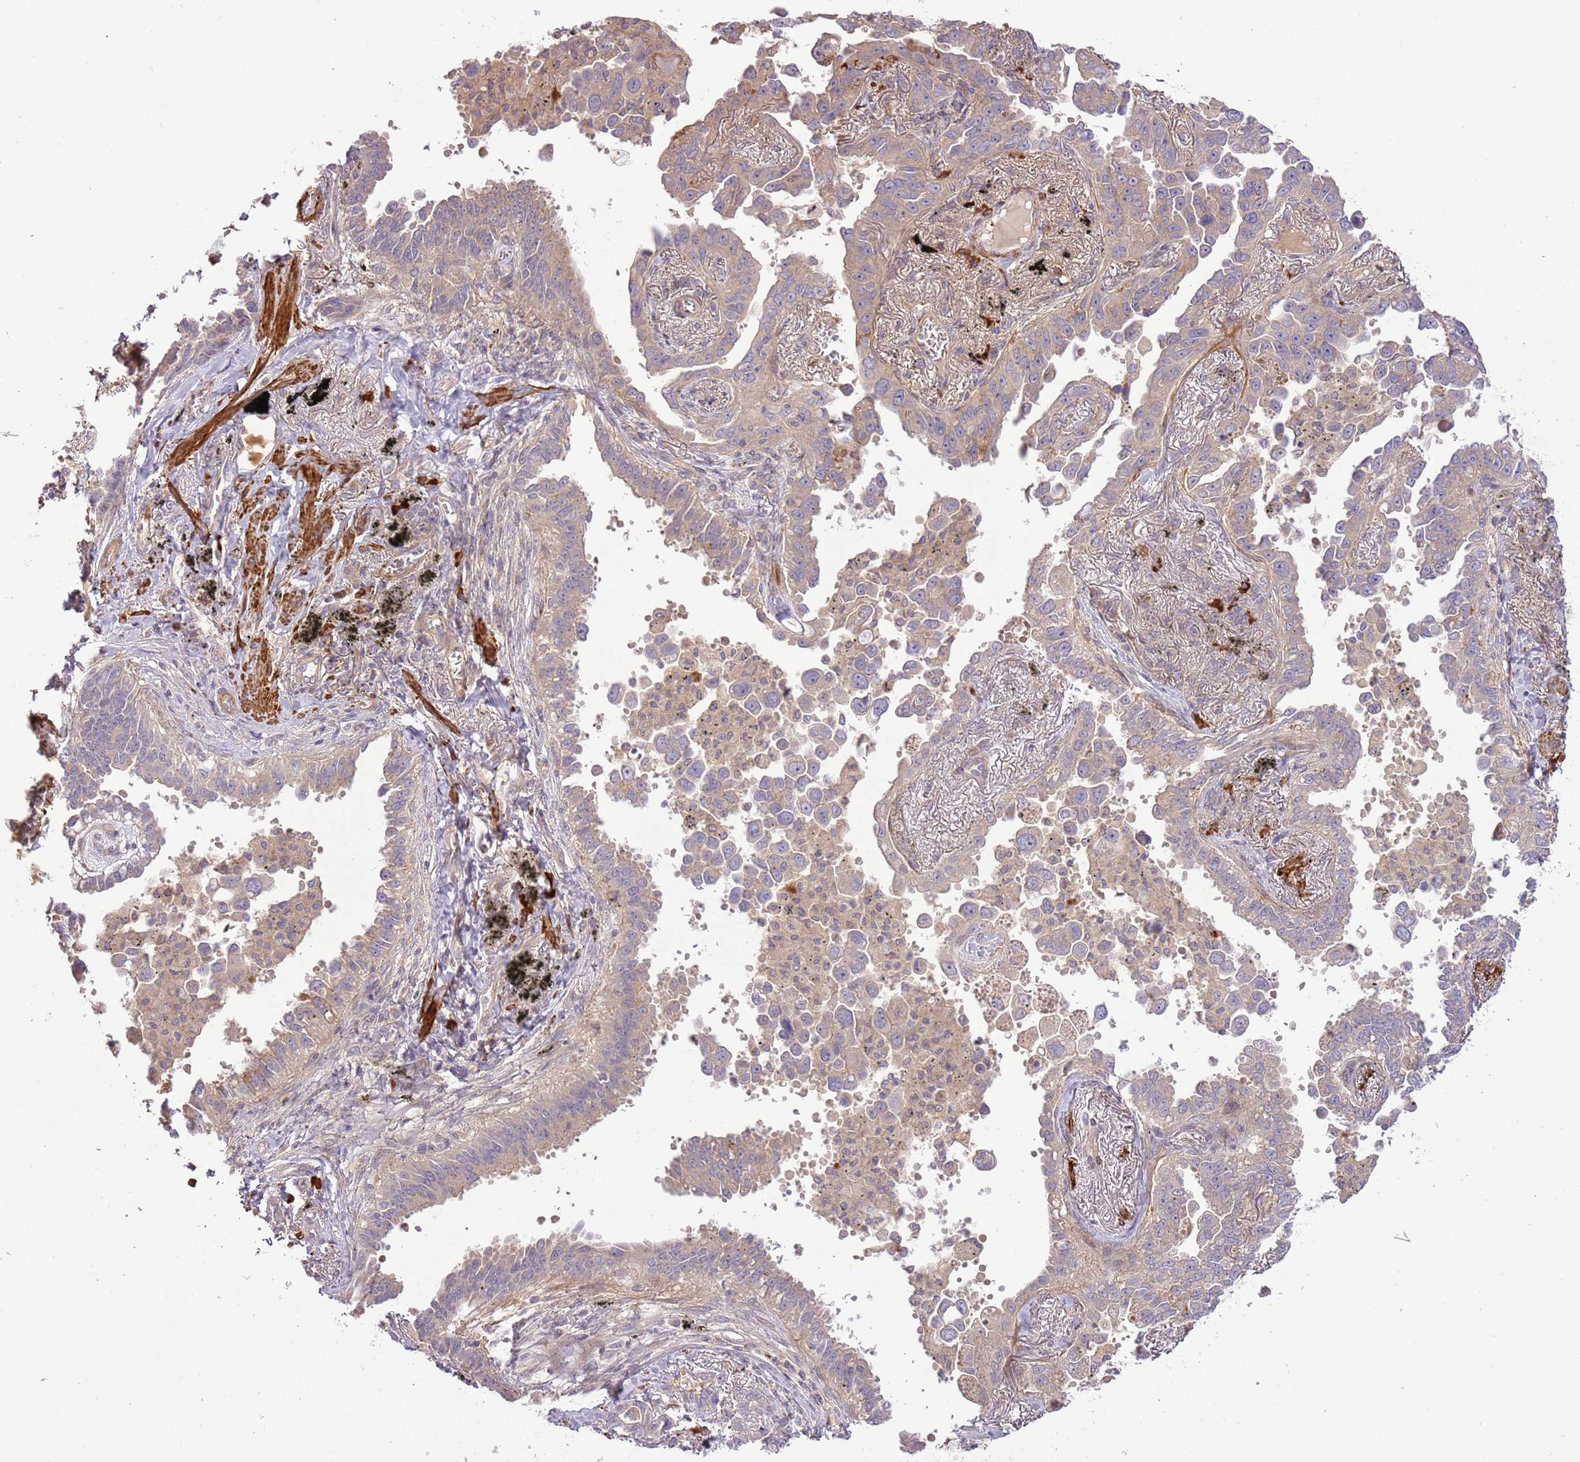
{"staining": {"intensity": "negative", "quantity": "none", "location": "none"}, "tissue": "lung cancer", "cell_type": "Tumor cells", "image_type": "cancer", "snomed": [{"axis": "morphology", "description": "Adenocarcinoma, NOS"}, {"axis": "topography", "description": "Lung"}], "caption": "Histopathology image shows no significant protein expression in tumor cells of adenocarcinoma (lung).", "gene": "RNF128", "patient": {"sex": "male", "age": 67}}